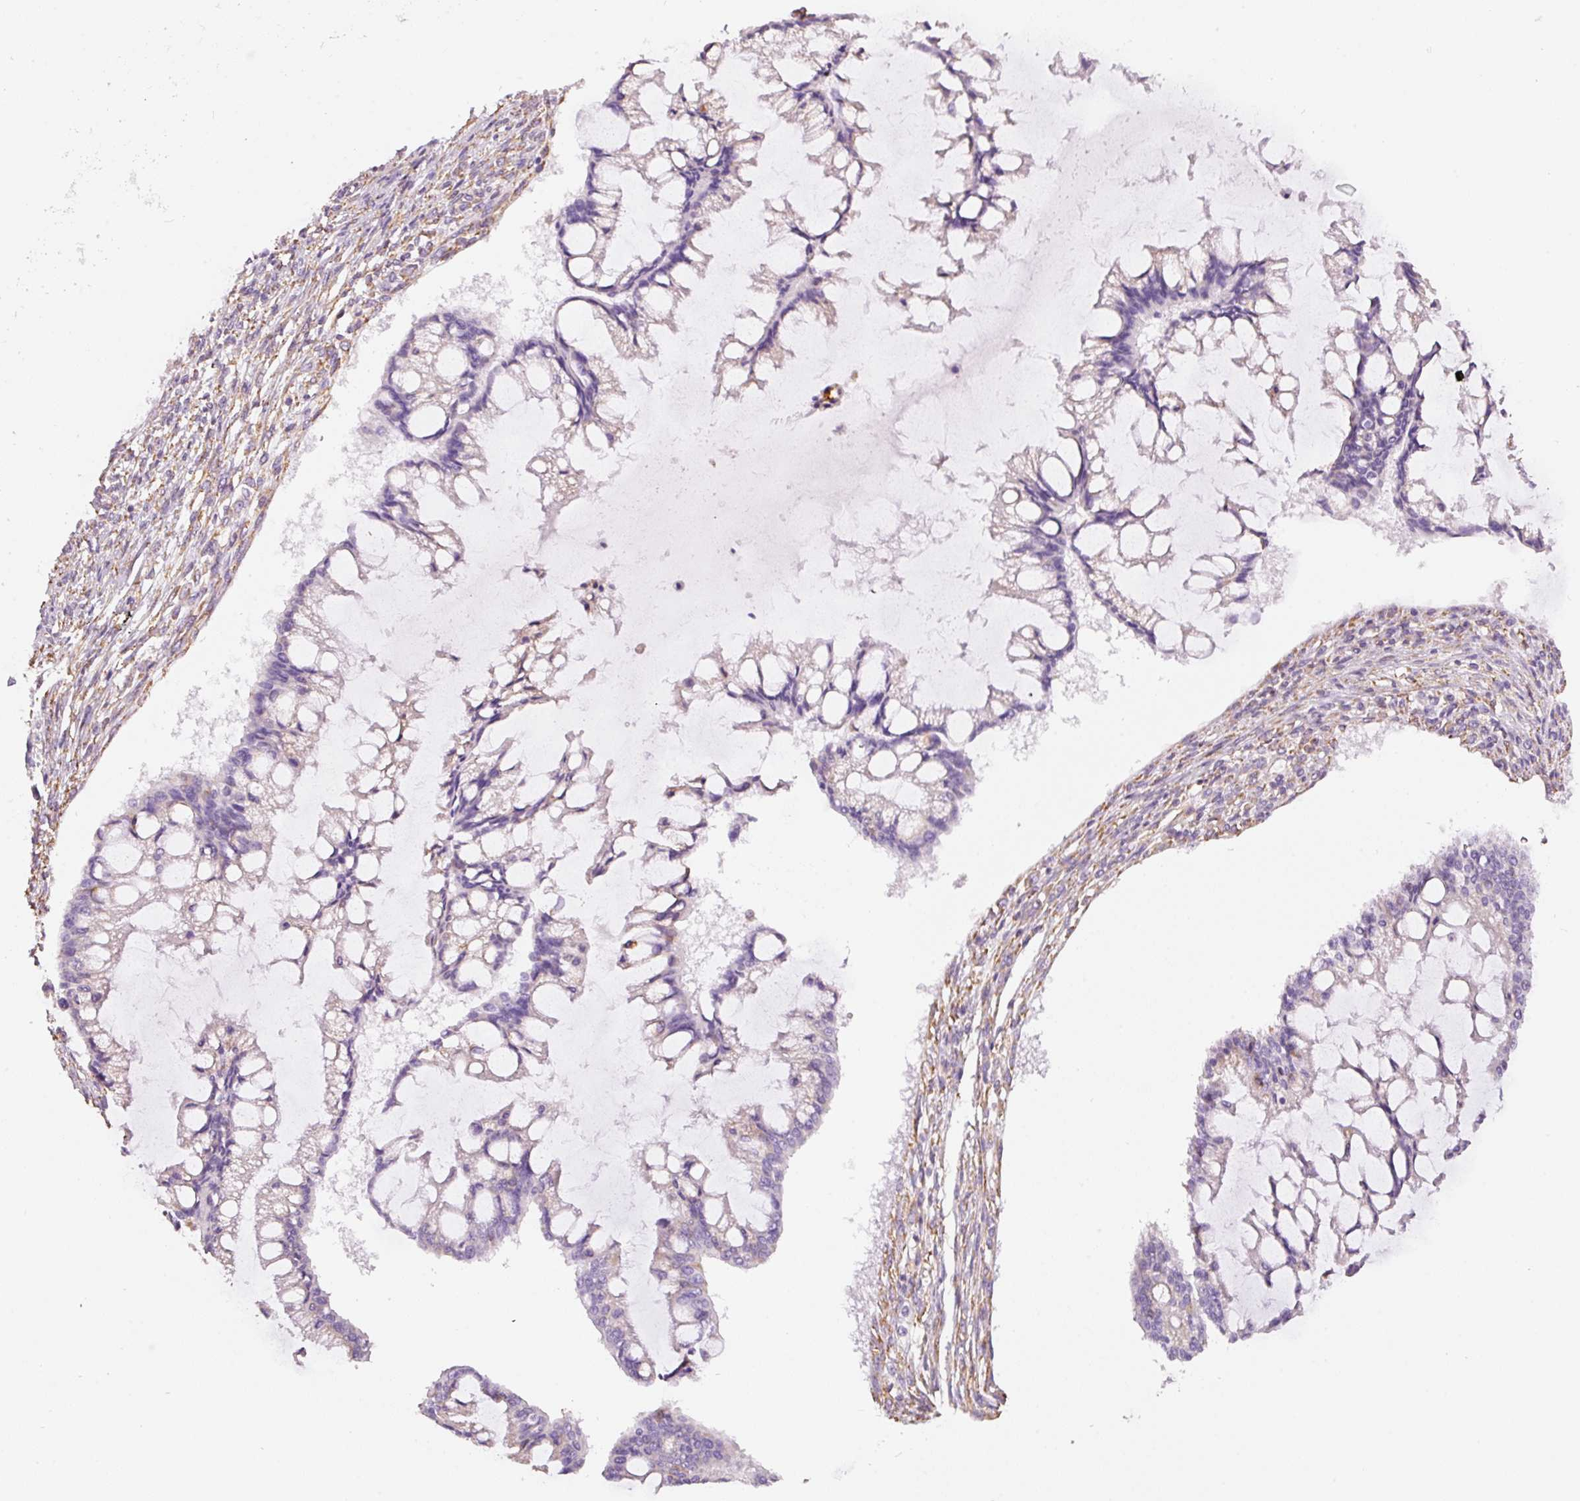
{"staining": {"intensity": "negative", "quantity": "none", "location": "none"}, "tissue": "ovarian cancer", "cell_type": "Tumor cells", "image_type": "cancer", "snomed": [{"axis": "morphology", "description": "Cystadenocarcinoma, mucinous, NOS"}, {"axis": "topography", "description": "Ovary"}], "caption": "Immunohistochemistry image of human ovarian mucinous cystadenocarcinoma stained for a protein (brown), which demonstrates no positivity in tumor cells.", "gene": "GCG", "patient": {"sex": "female", "age": 73}}